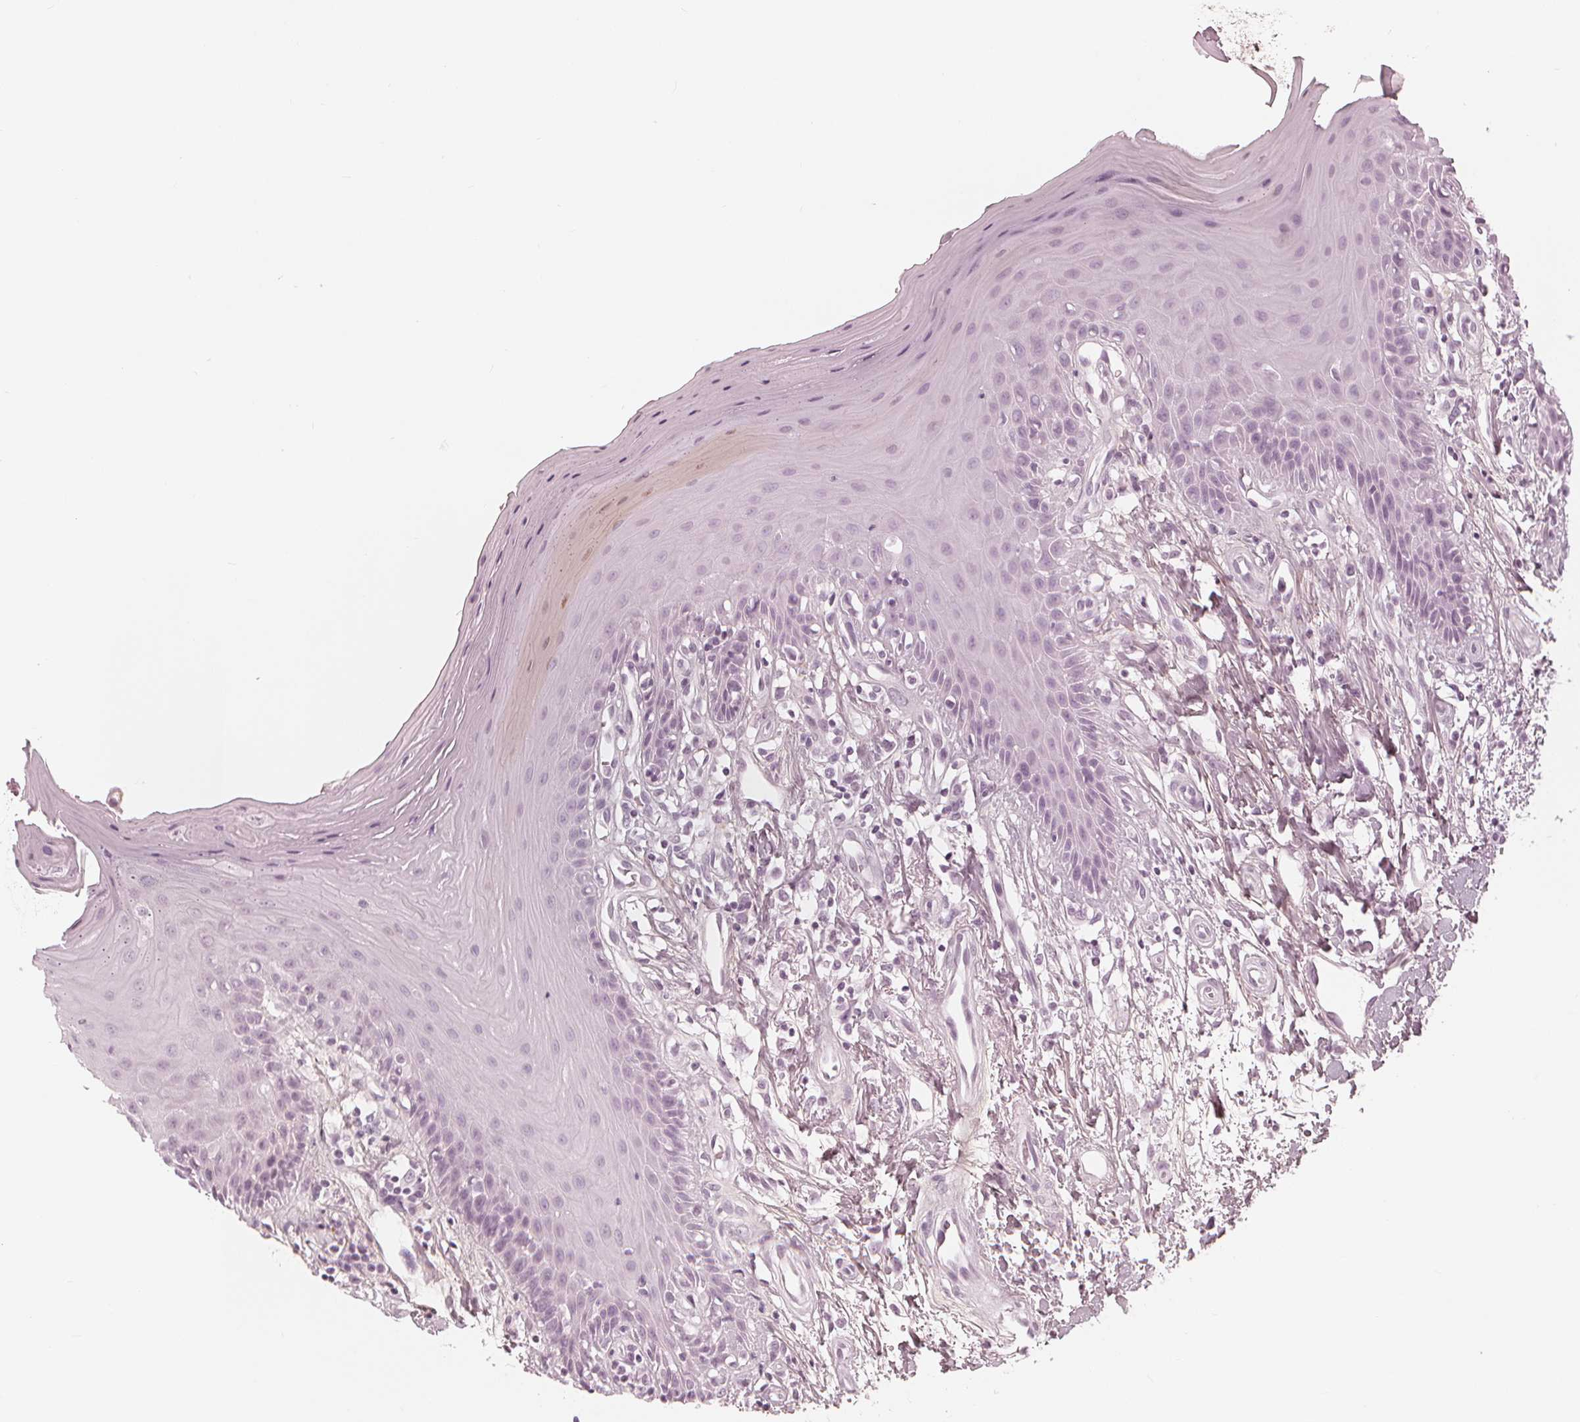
{"staining": {"intensity": "negative", "quantity": "none", "location": "none"}, "tissue": "oral mucosa", "cell_type": "Squamous epithelial cells", "image_type": "normal", "snomed": [{"axis": "morphology", "description": "Normal tissue, NOS"}, {"axis": "morphology", "description": "Normal morphology"}, {"axis": "topography", "description": "Oral tissue"}], "caption": "Immunohistochemistry (IHC) photomicrograph of normal oral mucosa: oral mucosa stained with DAB reveals no significant protein positivity in squamous epithelial cells.", "gene": "PAEP", "patient": {"sex": "female", "age": 76}}